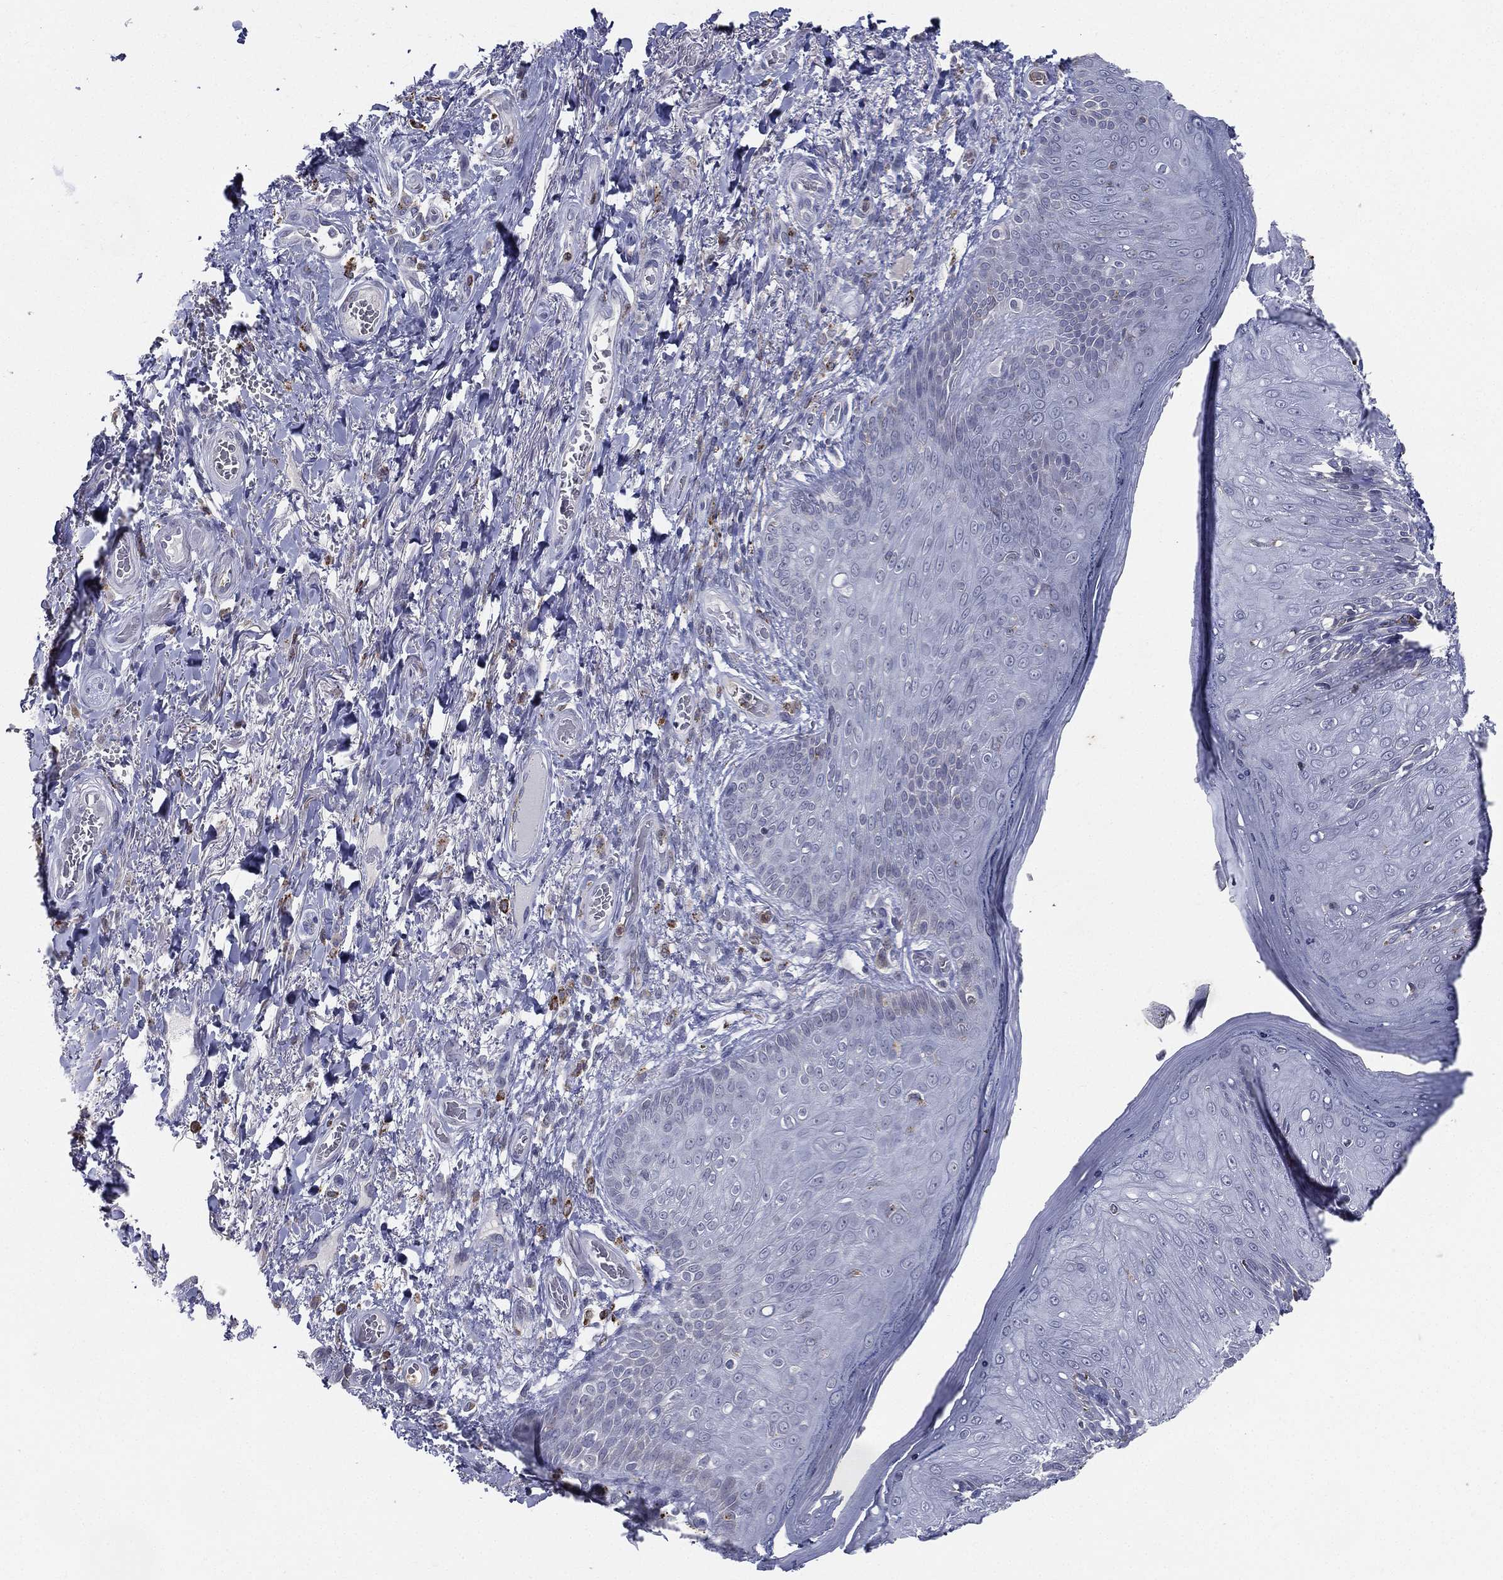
{"staining": {"intensity": "negative", "quantity": "none", "location": "none"}, "tissue": "skin", "cell_type": "Epidermal cells", "image_type": "normal", "snomed": [{"axis": "morphology", "description": "Normal tissue, NOS"}, {"axis": "morphology", "description": "Adenocarcinoma, NOS"}, {"axis": "topography", "description": "Rectum"}, {"axis": "topography", "description": "Anal"}], "caption": "Photomicrograph shows no significant protein staining in epidermal cells of normal skin. Nuclei are stained in blue.", "gene": "EVI2B", "patient": {"sex": "female", "age": 68}}